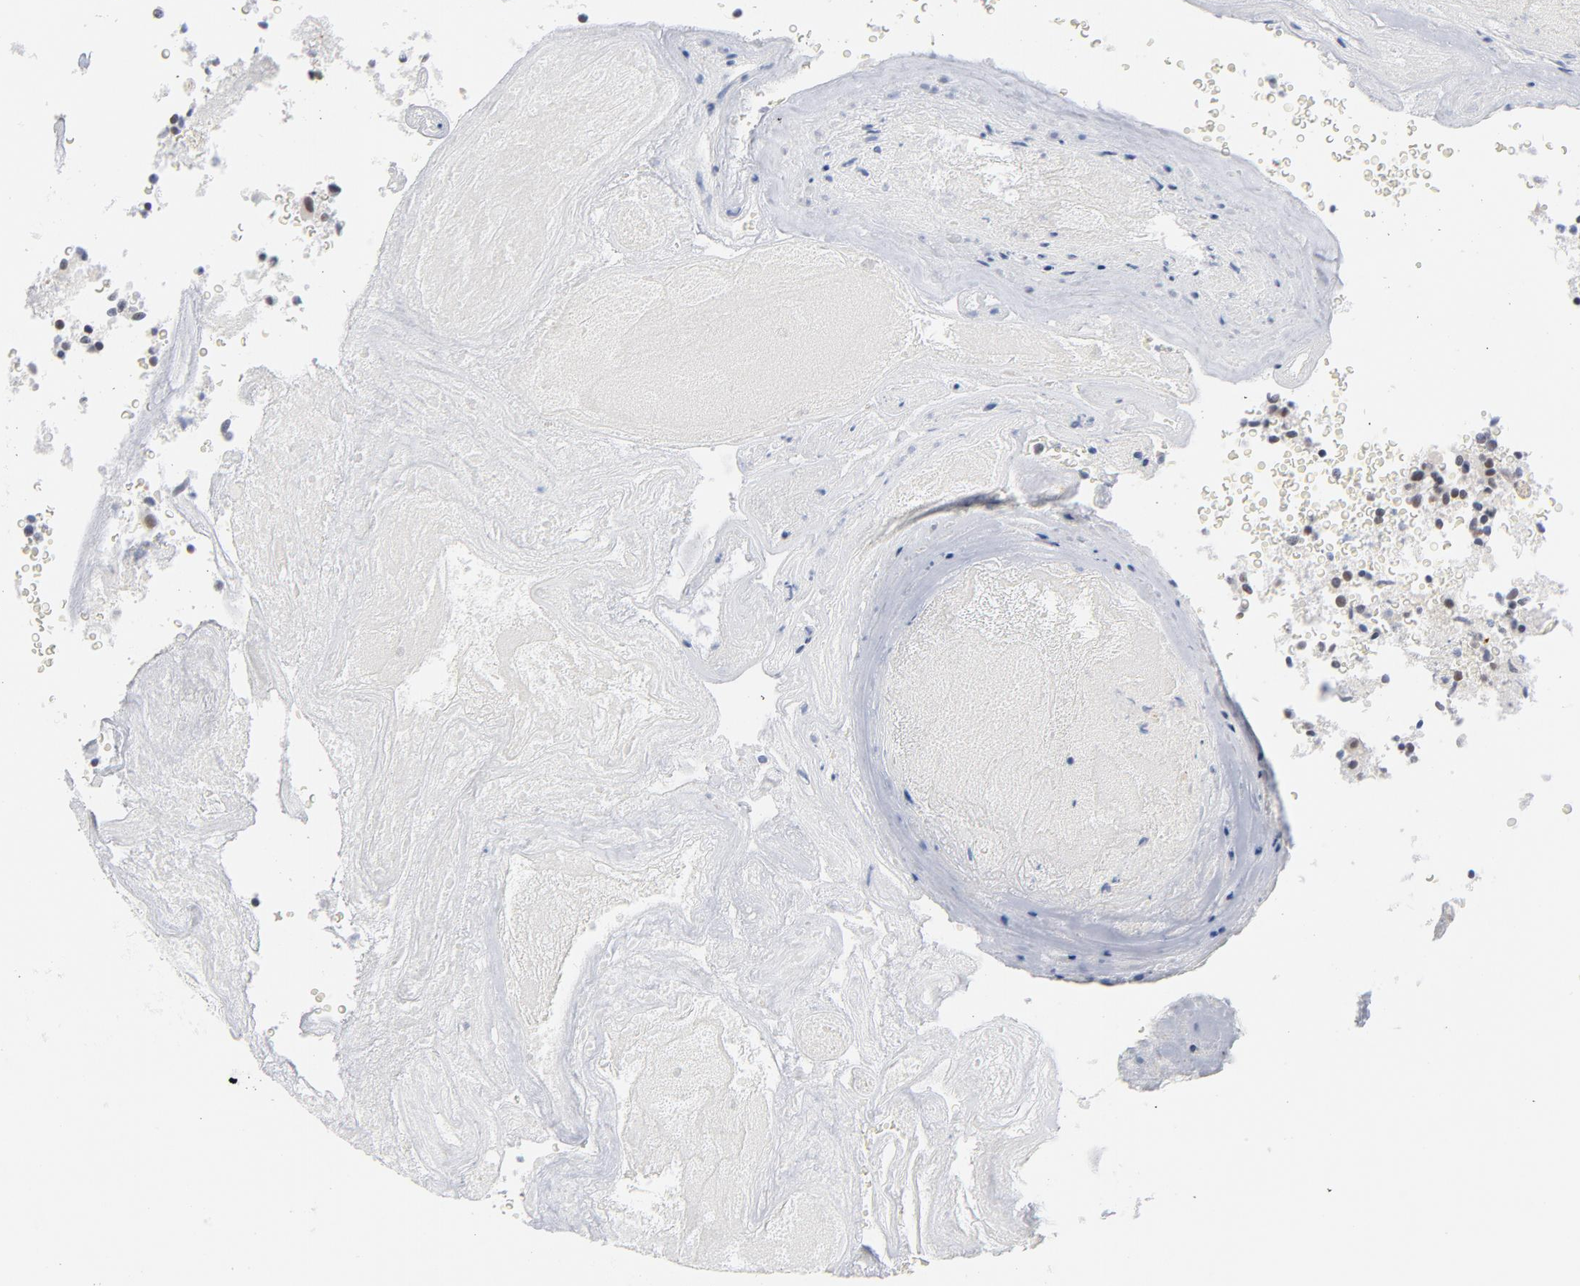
{"staining": {"intensity": "weak", "quantity": "25%-75%", "location": "nuclear"}, "tissue": "glioma", "cell_type": "Tumor cells", "image_type": "cancer", "snomed": [{"axis": "morphology", "description": "Normal tissue, NOS"}, {"axis": "morphology", "description": "Glioma, malignant, High grade"}, {"axis": "topography", "description": "Cerebral cortex"}], "caption": "Immunohistochemical staining of human high-grade glioma (malignant) shows weak nuclear protein positivity in about 25%-75% of tumor cells.", "gene": "BAP1", "patient": {"sex": "male", "age": 75}}